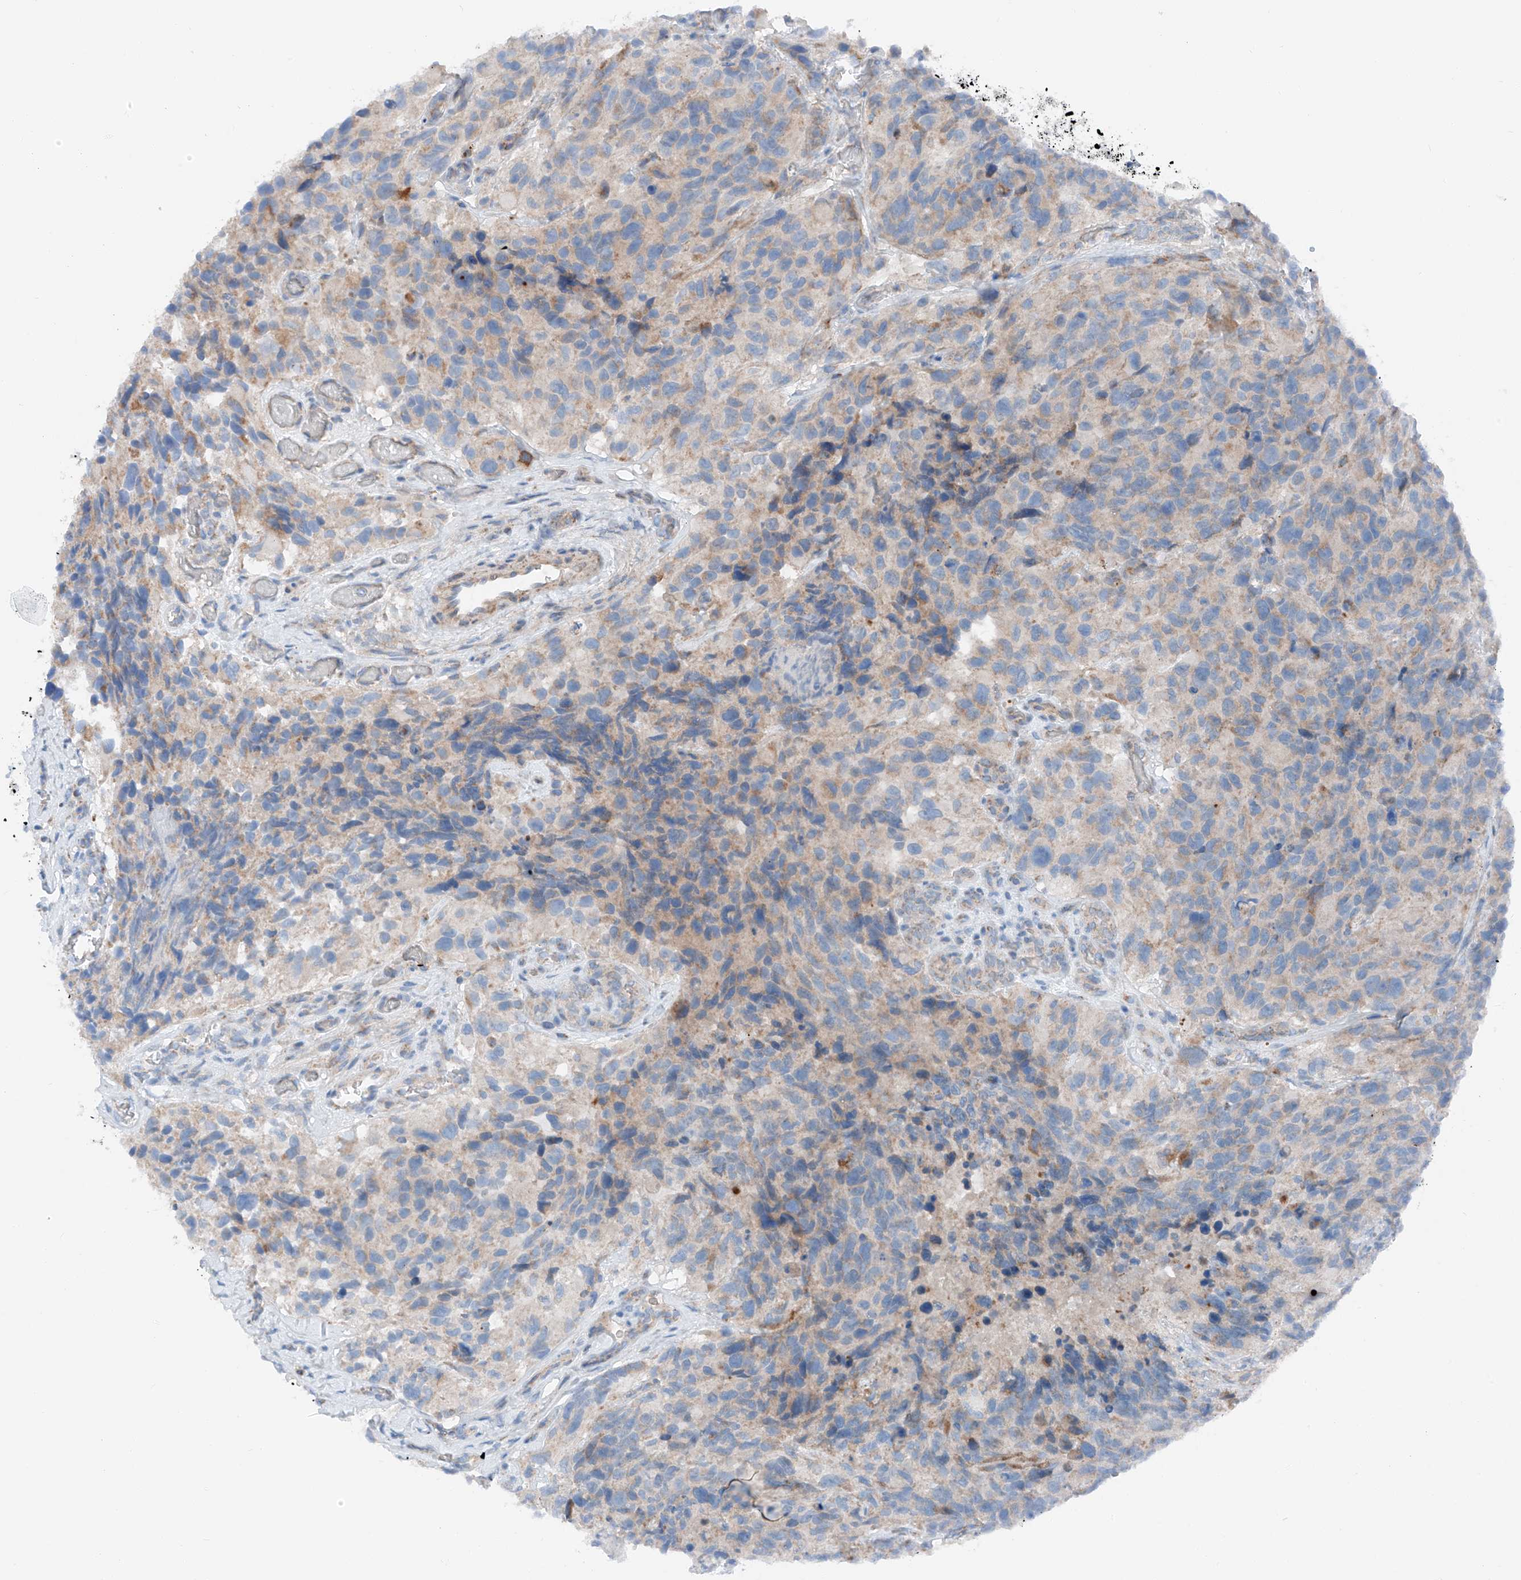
{"staining": {"intensity": "moderate", "quantity": "<25%", "location": "cytoplasmic/membranous"}, "tissue": "glioma", "cell_type": "Tumor cells", "image_type": "cancer", "snomed": [{"axis": "morphology", "description": "Glioma, malignant, High grade"}, {"axis": "topography", "description": "Brain"}], "caption": "A high-resolution micrograph shows immunohistochemistry staining of glioma, which exhibits moderate cytoplasmic/membranous expression in approximately <25% of tumor cells. The staining is performed using DAB (3,3'-diaminobenzidine) brown chromogen to label protein expression. The nuclei are counter-stained blue using hematoxylin.", "gene": "MRAP", "patient": {"sex": "male", "age": 69}}